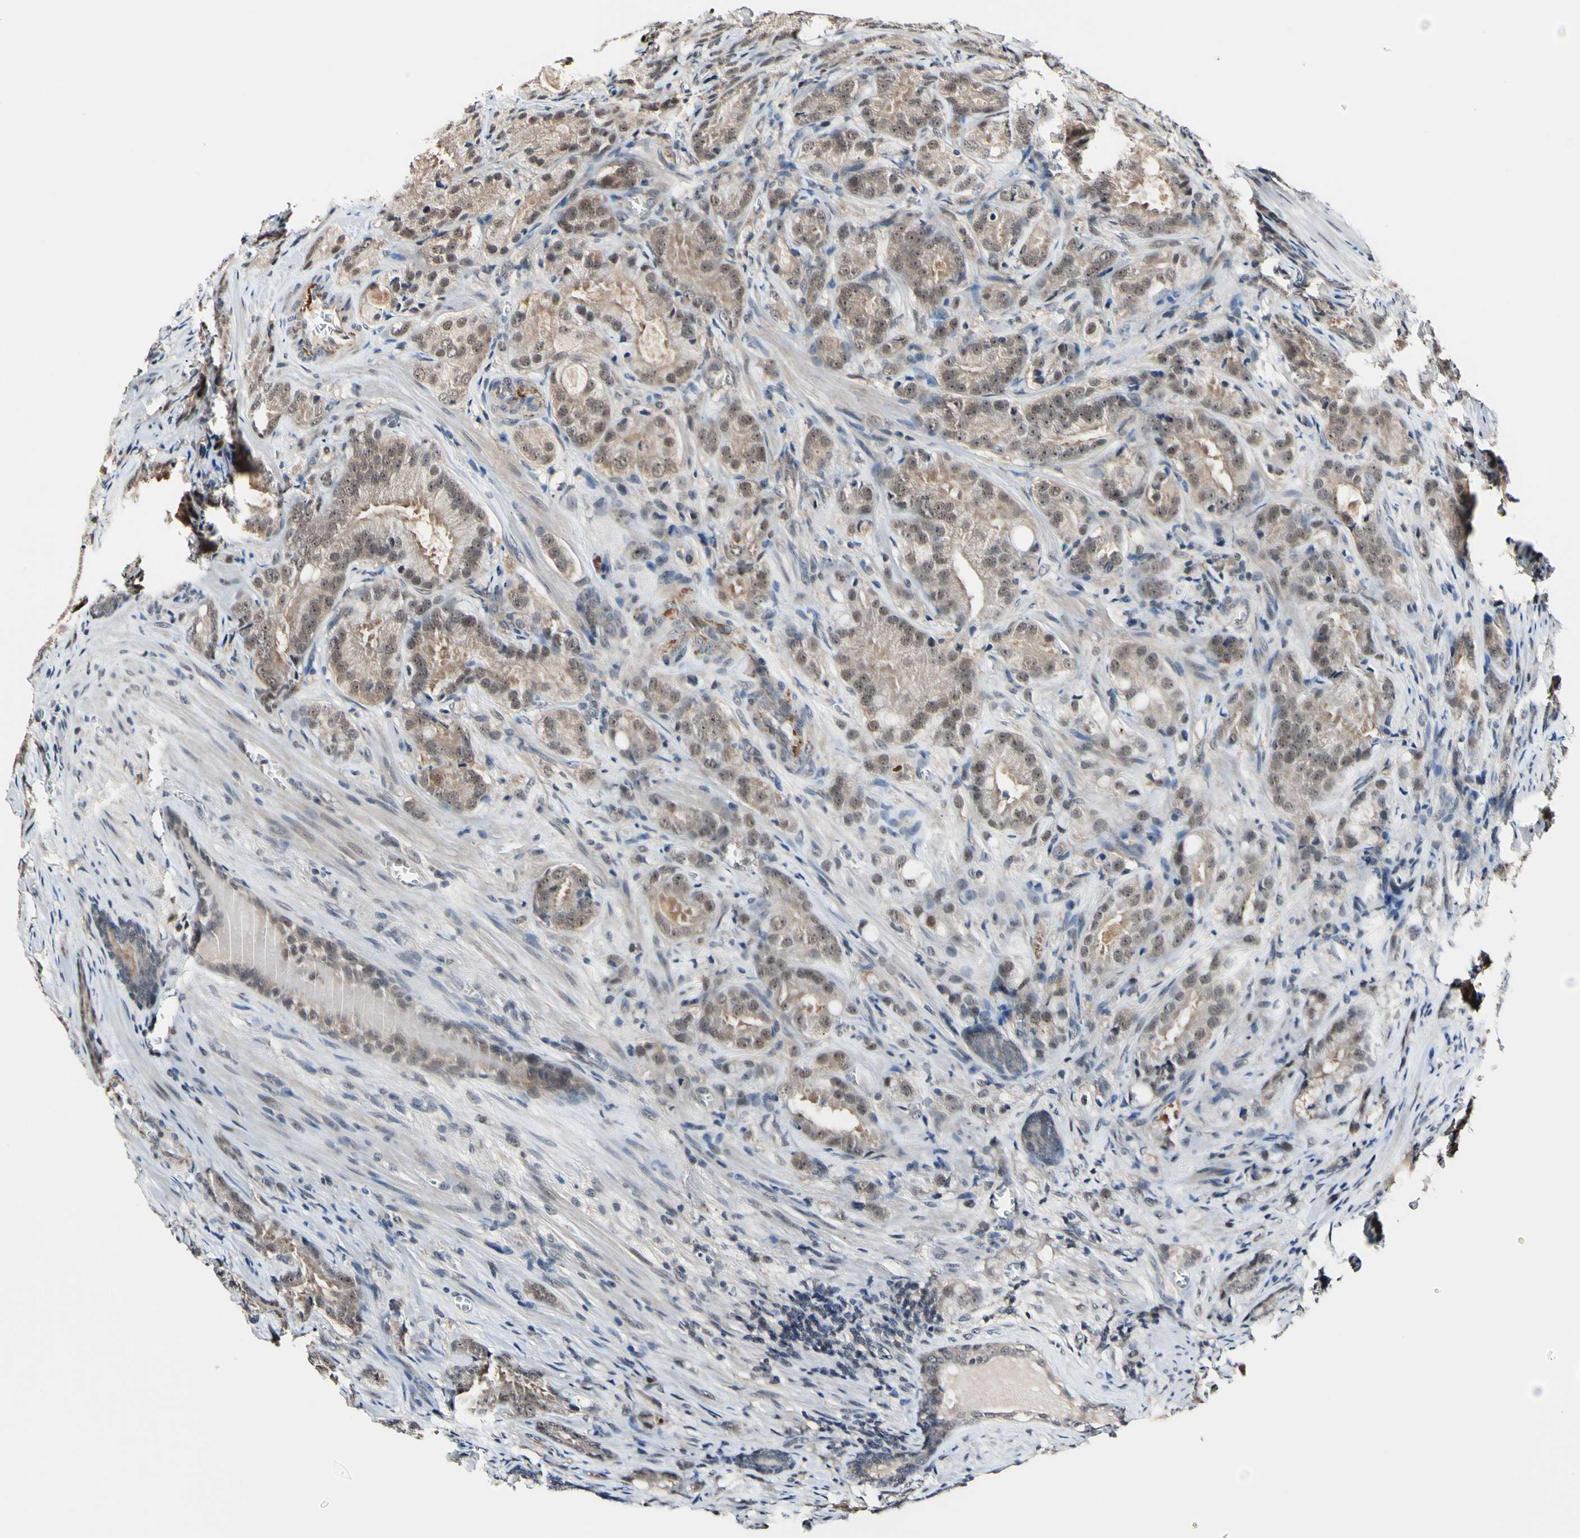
{"staining": {"intensity": "weak", "quantity": ">75%", "location": "none"}, "tissue": "prostate cancer", "cell_type": "Tumor cells", "image_type": "cancer", "snomed": [{"axis": "morphology", "description": "Adenocarcinoma, High grade"}, {"axis": "topography", "description": "Prostate"}], "caption": "Immunohistochemical staining of prostate high-grade adenocarcinoma displays weak None protein expression in approximately >75% of tumor cells.", "gene": "PSMD10", "patient": {"sex": "male", "age": 64}}